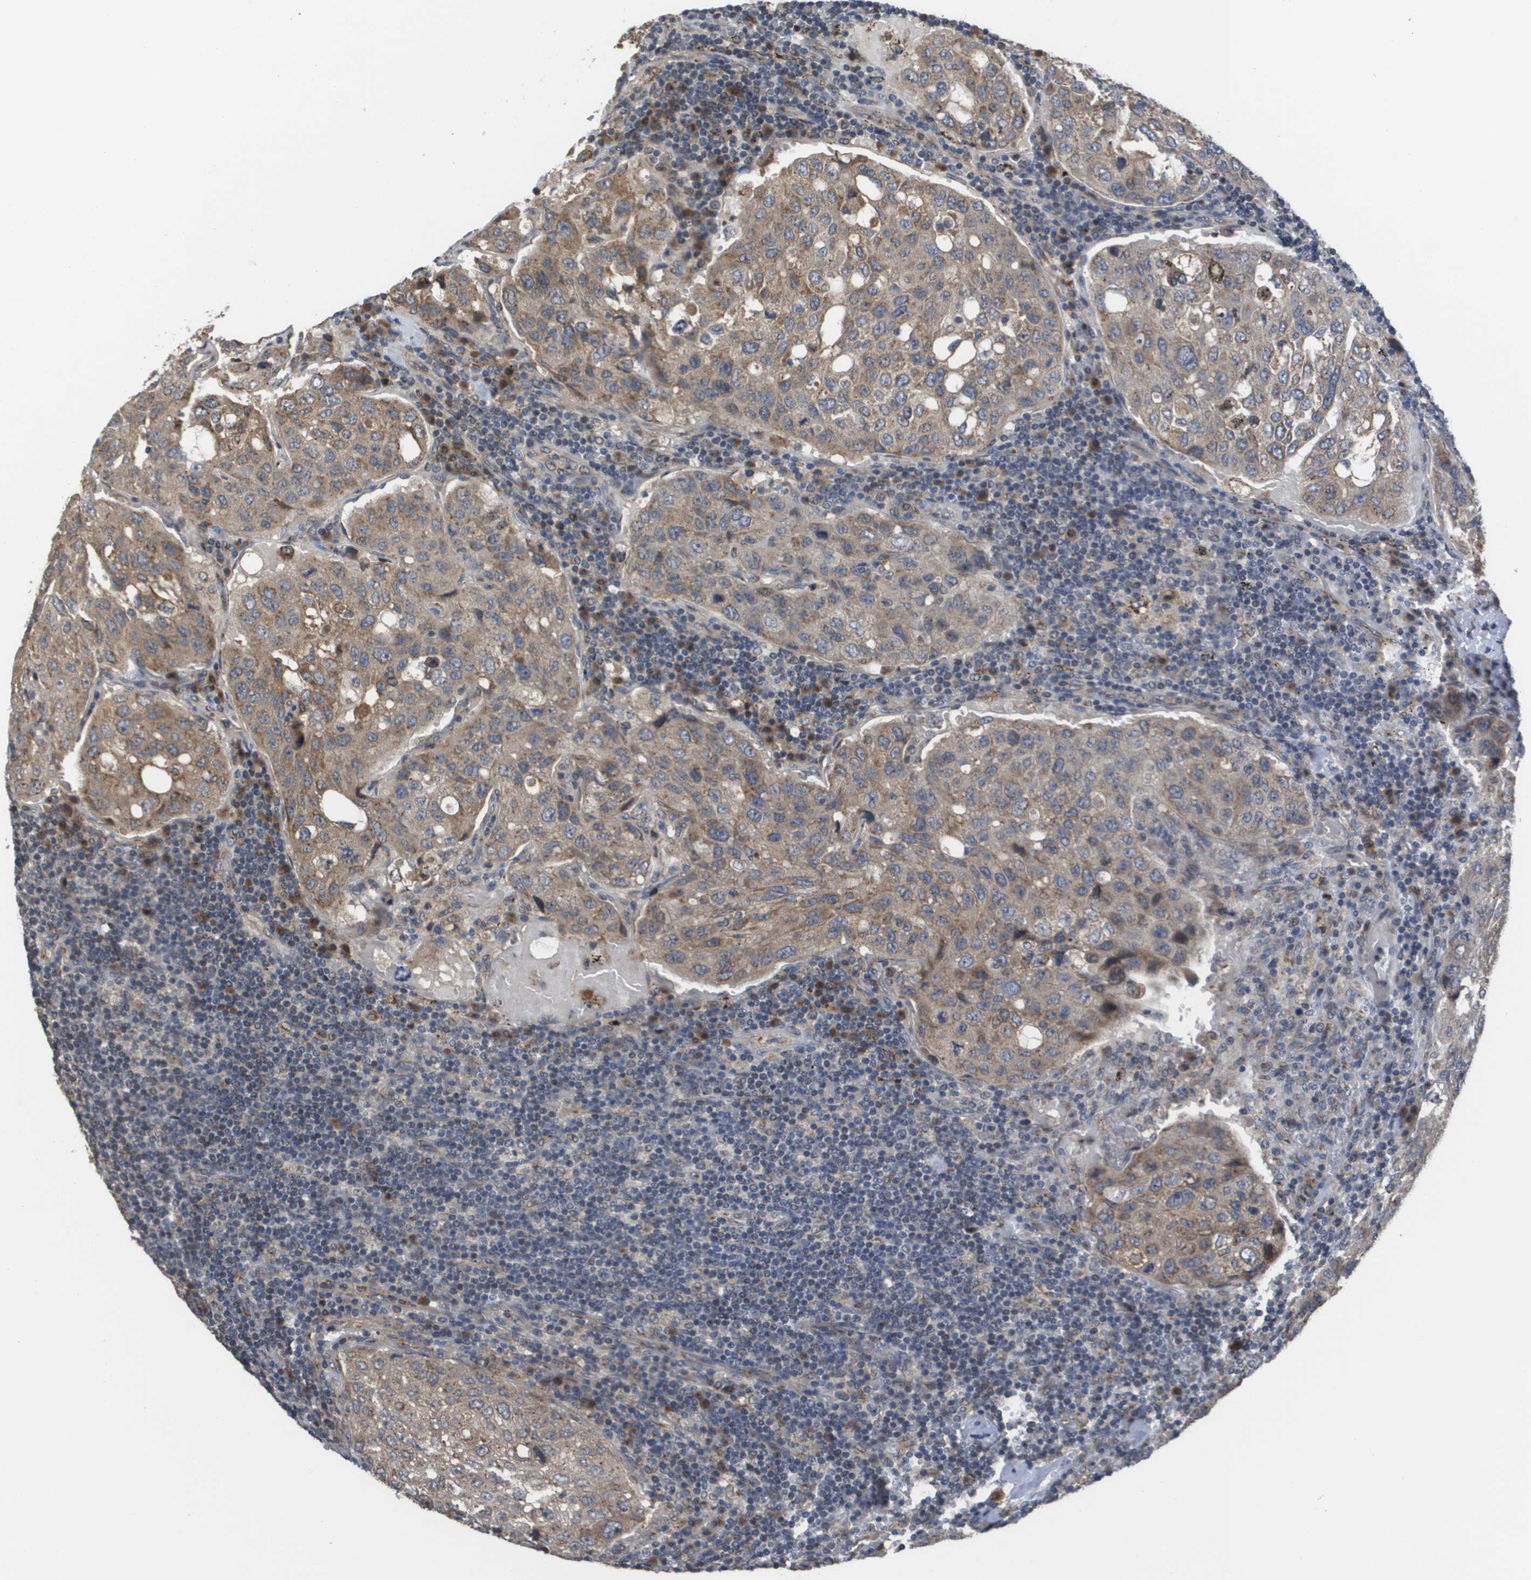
{"staining": {"intensity": "moderate", "quantity": ">75%", "location": "cytoplasmic/membranous"}, "tissue": "urothelial cancer", "cell_type": "Tumor cells", "image_type": "cancer", "snomed": [{"axis": "morphology", "description": "Urothelial carcinoma, High grade"}, {"axis": "topography", "description": "Lymph node"}, {"axis": "topography", "description": "Urinary bladder"}], "caption": "Immunohistochemistry of human urothelial cancer exhibits medium levels of moderate cytoplasmic/membranous staining in about >75% of tumor cells.", "gene": "PCK1", "patient": {"sex": "male", "age": 51}}